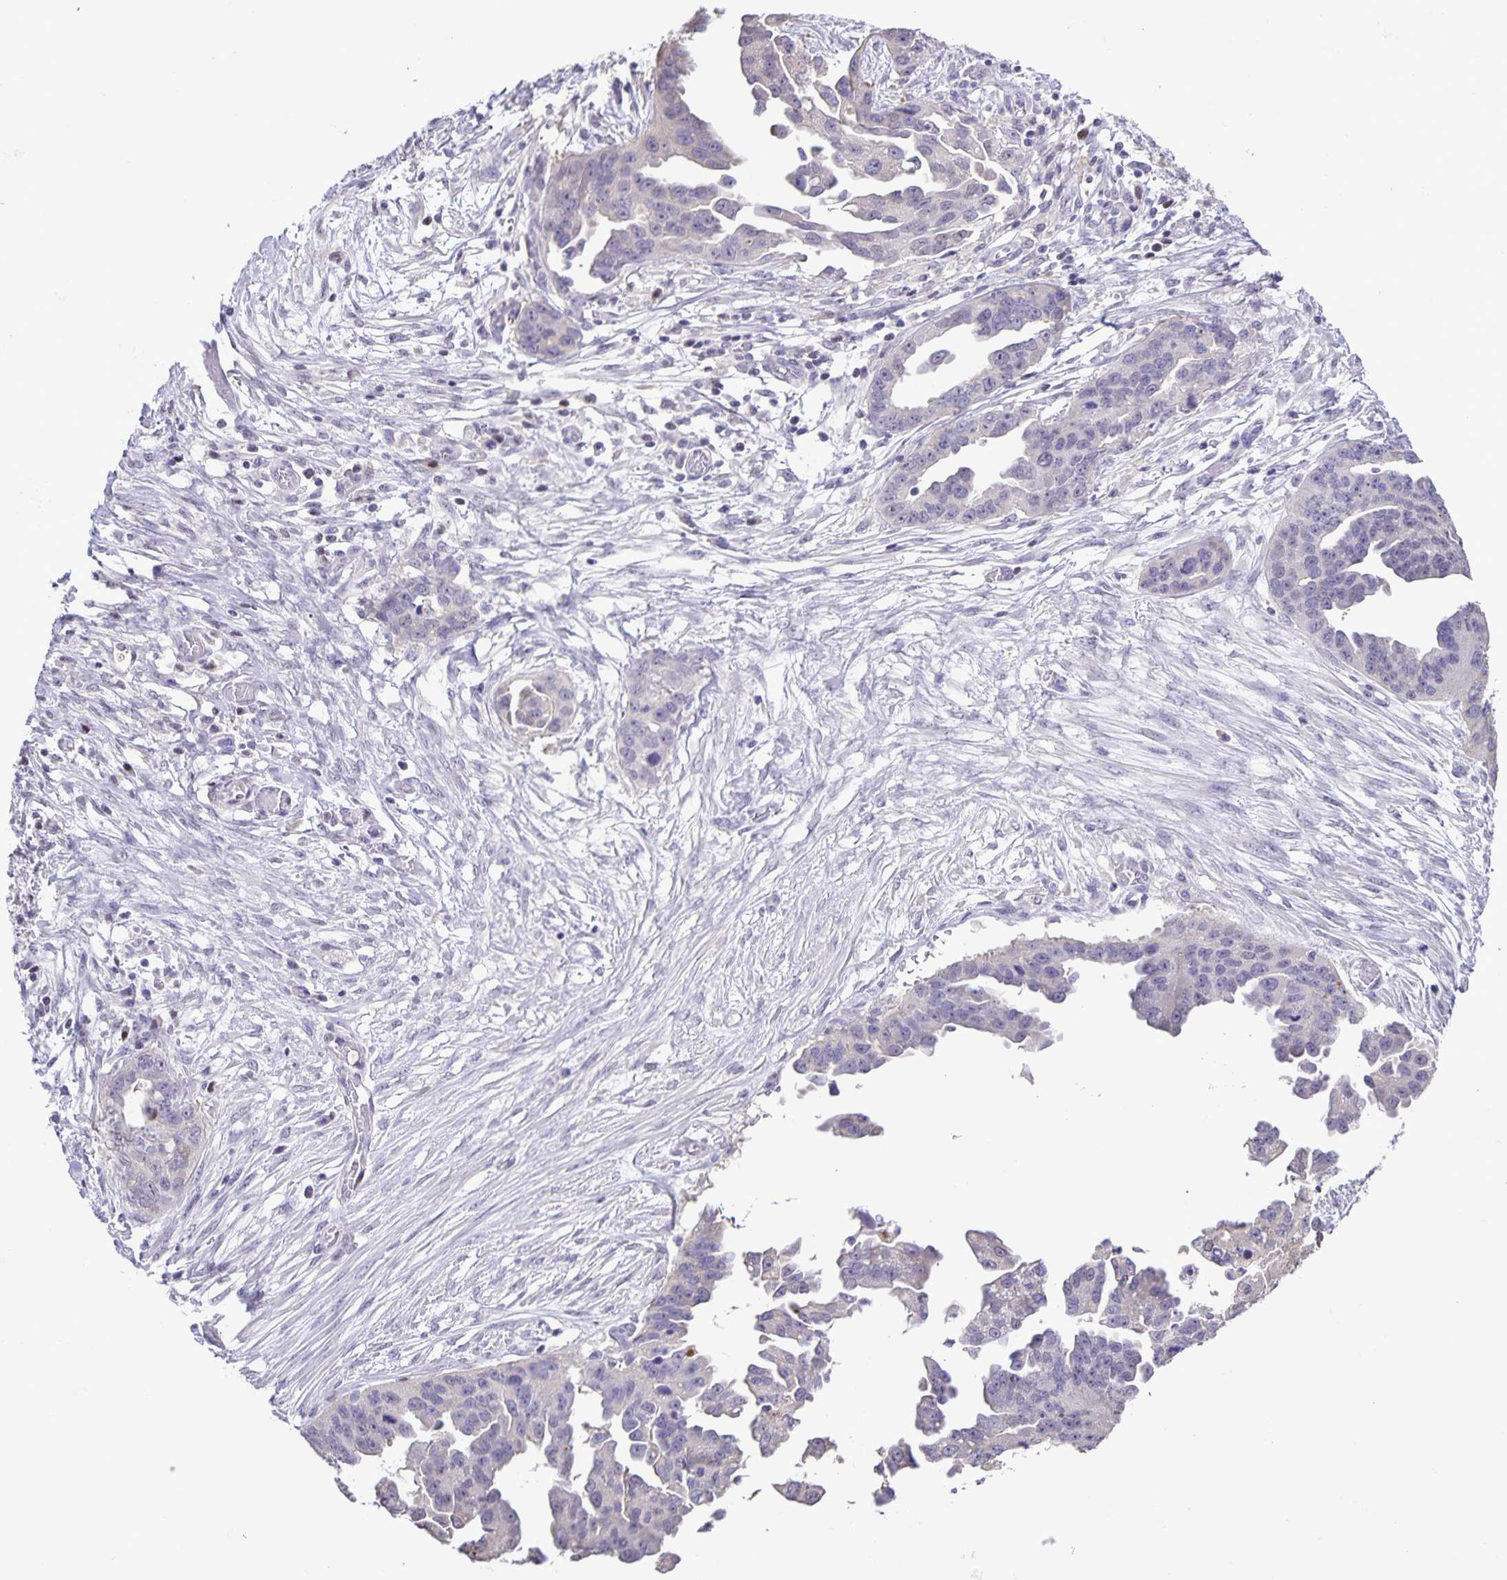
{"staining": {"intensity": "negative", "quantity": "none", "location": "none"}, "tissue": "ovarian cancer", "cell_type": "Tumor cells", "image_type": "cancer", "snomed": [{"axis": "morphology", "description": "Cystadenocarcinoma, serous, NOS"}, {"axis": "topography", "description": "Ovary"}], "caption": "Image shows no protein staining in tumor cells of ovarian cancer tissue.", "gene": "ONECUT2", "patient": {"sex": "female", "age": 75}}